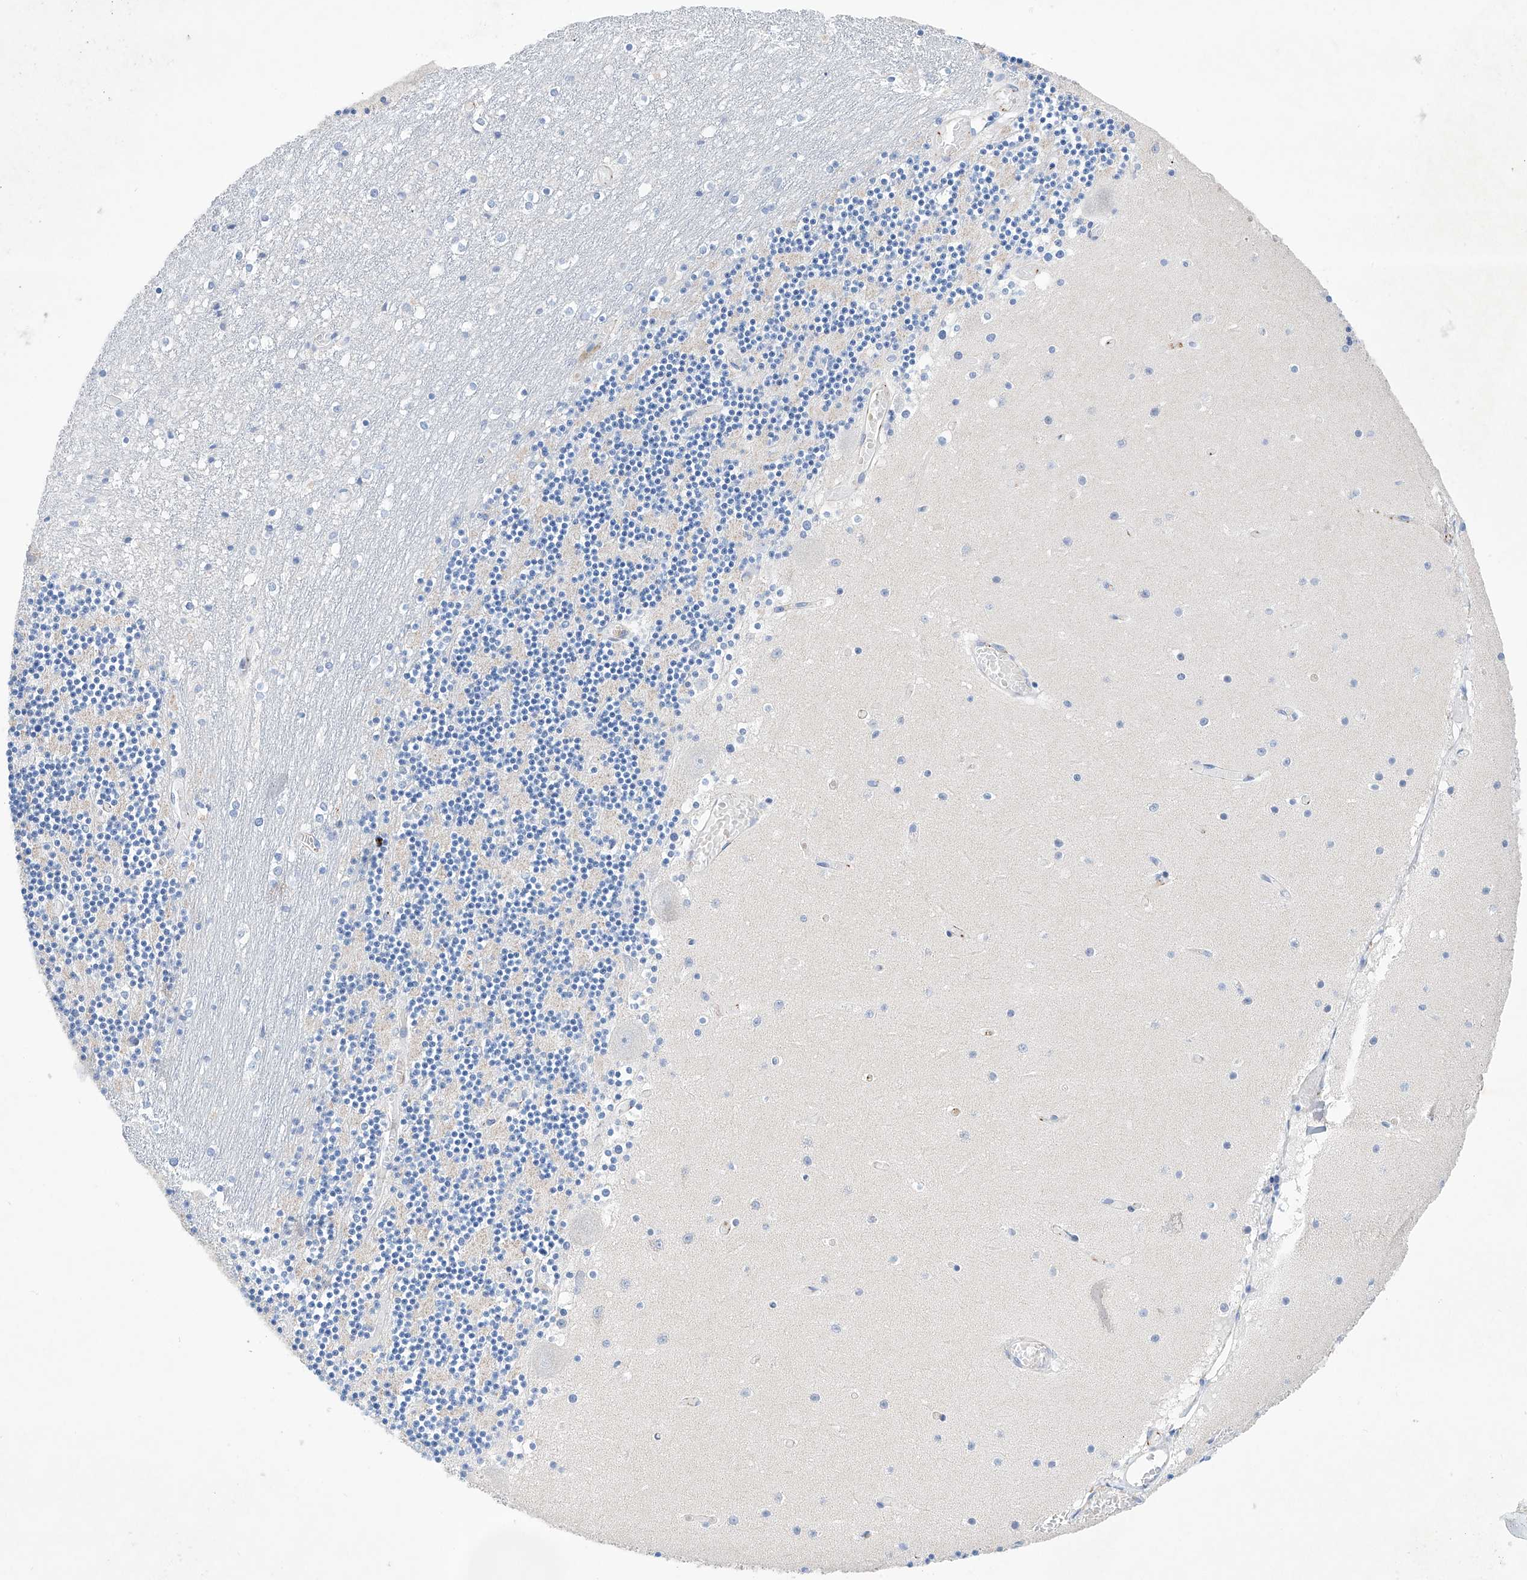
{"staining": {"intensity": "weak", "quantity": "25%-75%", "location": "cytoplasmic/membranous"}, "tissue": "cerebellum", "cell_type": "Cells in granular layer", "image_type": "normal", "snomed": [{"axis": "morphology", "description": "Normal tissue, NOS"}, {"axis": "topography", "description": "Cerebellum"}], "caption": "The photomicrograph displays immunohistochemical staining of unremarkable cerebellum. There is weak cytoplasmic/membranous positivity is present in about 25%-75% of cells in granular layer.", "gene": "ETV7", "patient": {"sex": "female", "age": 28}}